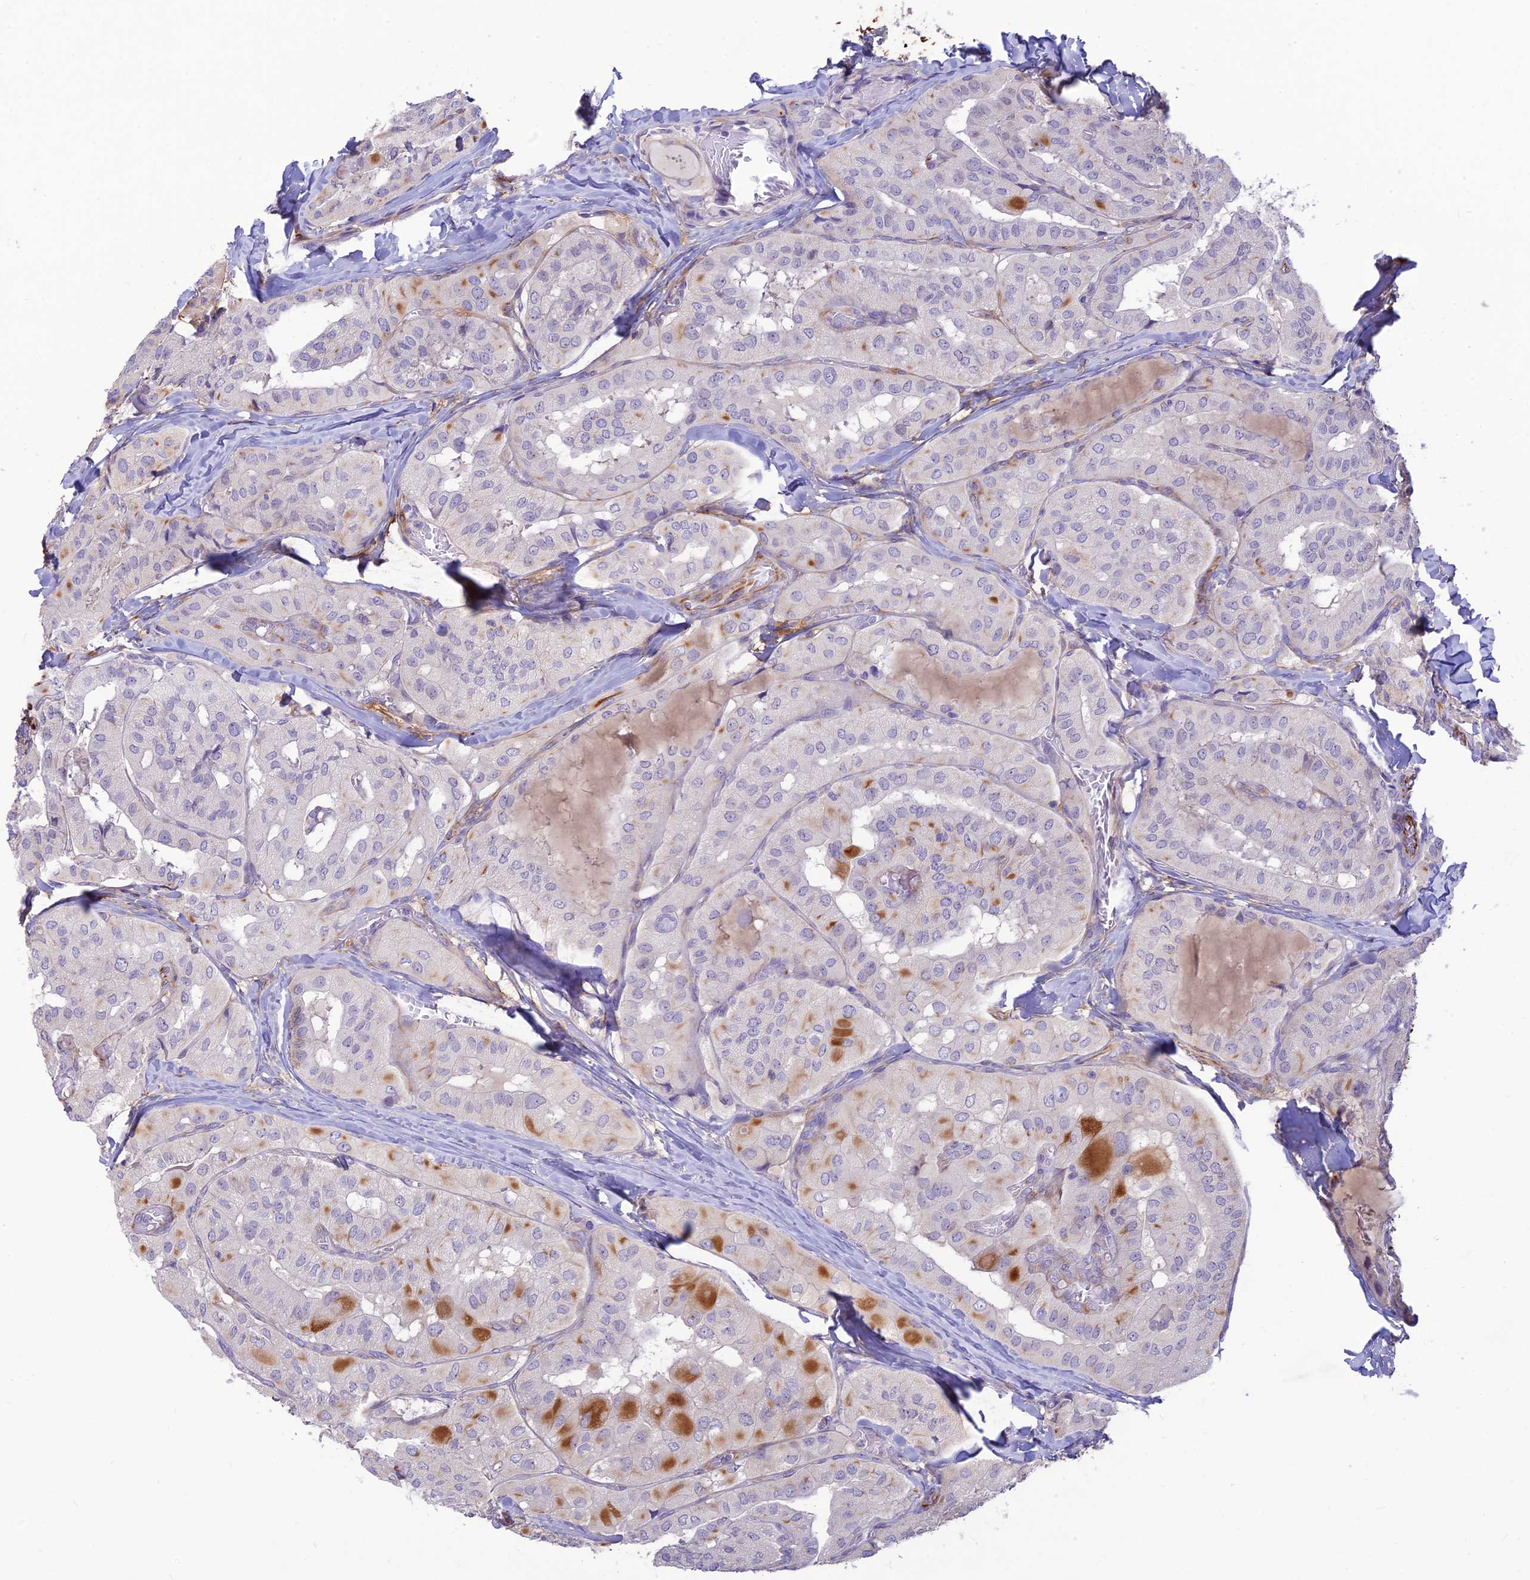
{"staining": {"intensity": "moderate", "quantity": "<25%", "location": "cytoplasmic/membranous"}, "tissue": "thyroid cancer", "cell_type": "Tumor cells", "image_type": "cancer", "snomed": [{"axis": "morphology", "description": "Normal tissue, NOS"}, {"axis": "morphology", "description": "Papillary adenocarcinoma, NOS"}, {"axis": "topography", "description": "Thyroid gland"}], "caption": "A high-resolution micrograph shows IHC staining of thyroid cancer (papillary adenocarcinoma), which demonstrates moderate cytoplasmic/membranous positivity in approximately <25% of tumor cells.", "gene": "ST8SIA5", "patient": {"sex": "female", "age": 59}}